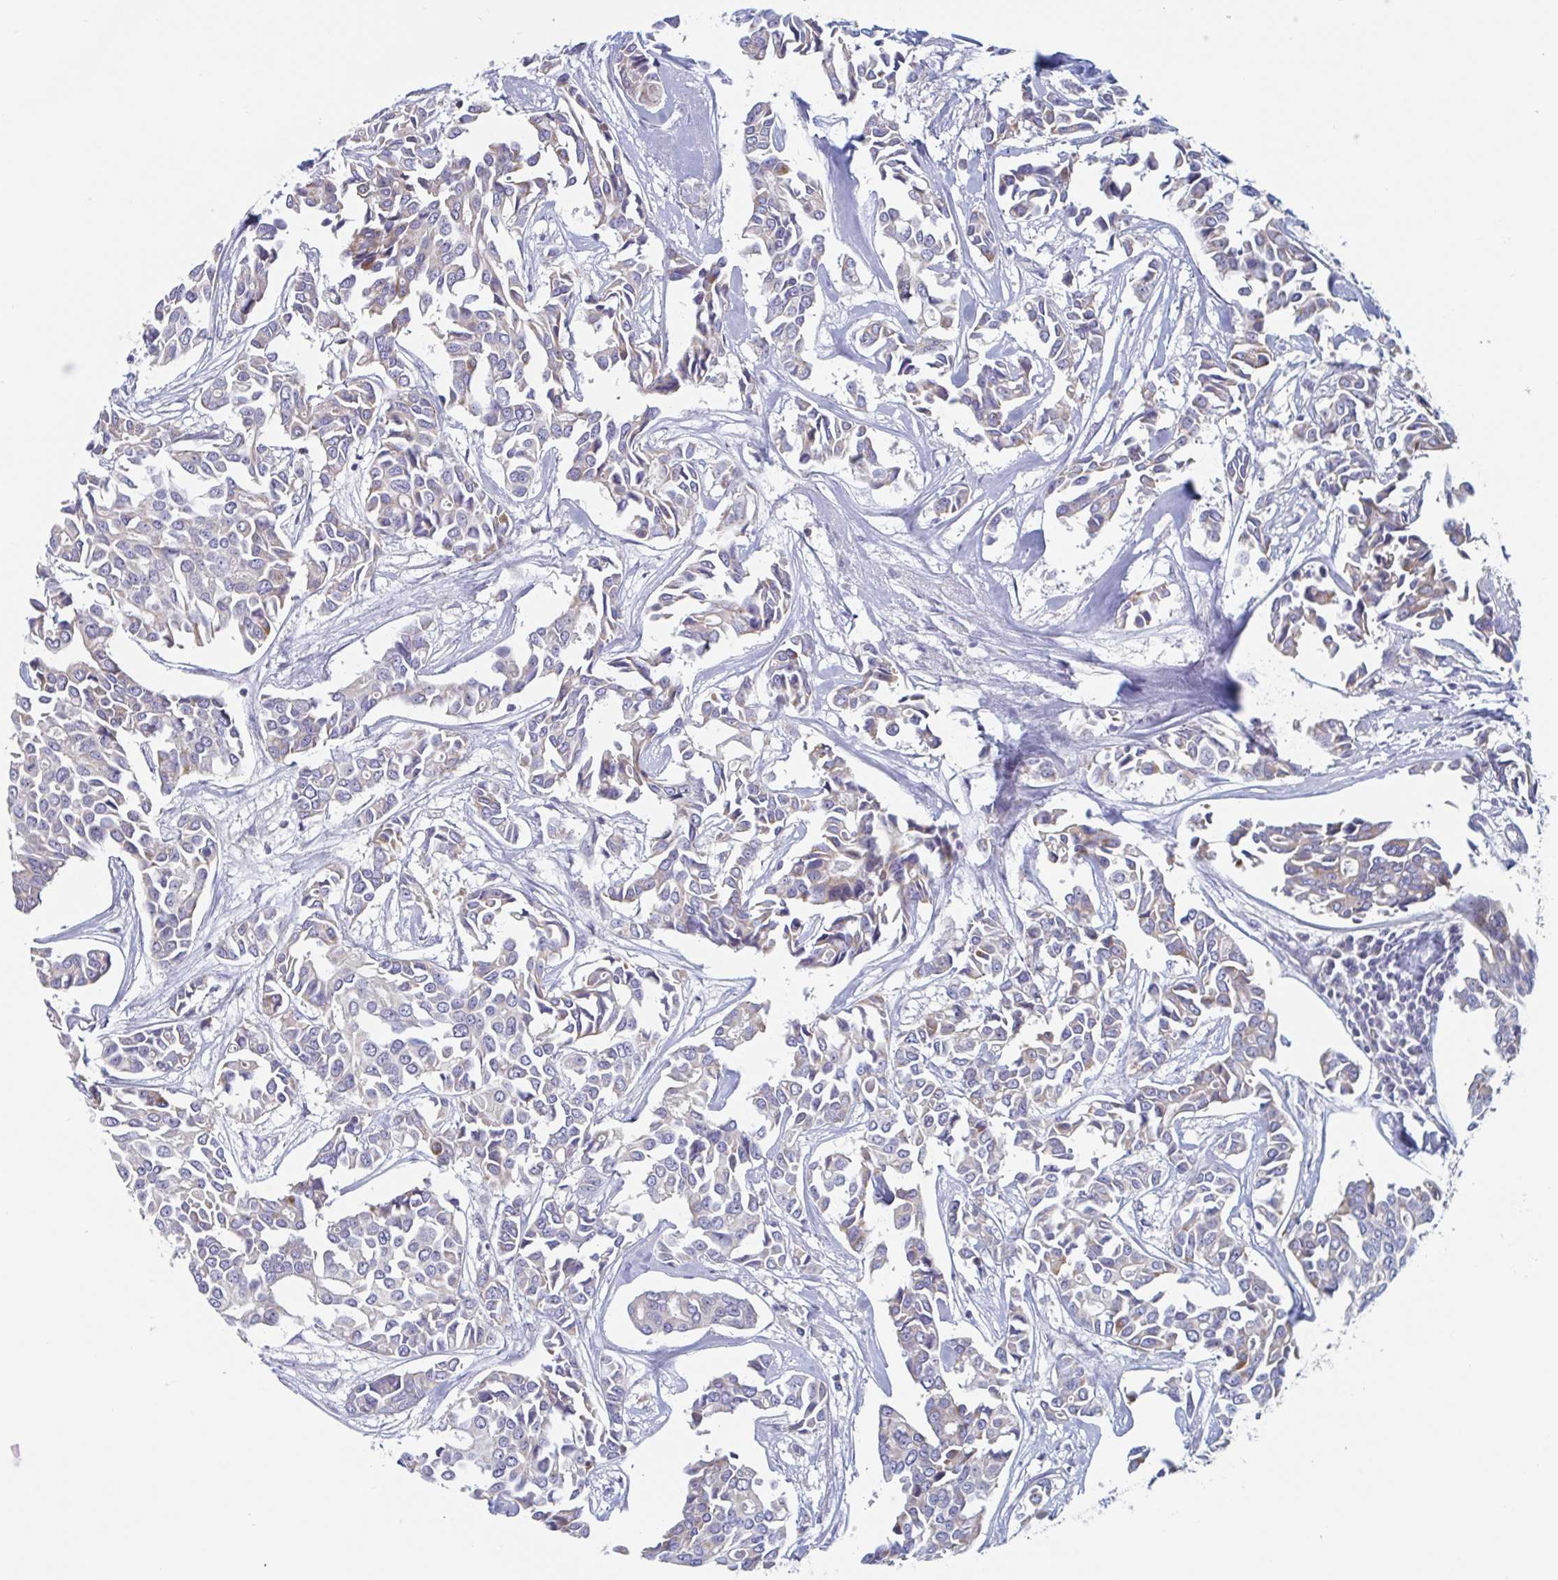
{"staining": {"intensity": "moderate", "quantity": "<25%", "location": "cytoplasmic/membranous"}, "tissue": "breast cancer", "cell_type": "Tumor cells", "image_type": "cancer", "snomed": [{"axis": "morphology", "description": "Duct carcinoma"}, {"axis": "topography", "description": "Breast"}], "caption": "Tumor cells display low levels of moderate cytoplasmic/membranous staining in about <25% of cells in intraductal carcinoma (breast).", "gene": "MRPL53", "patient": {"sex": "female", "age": 54}}